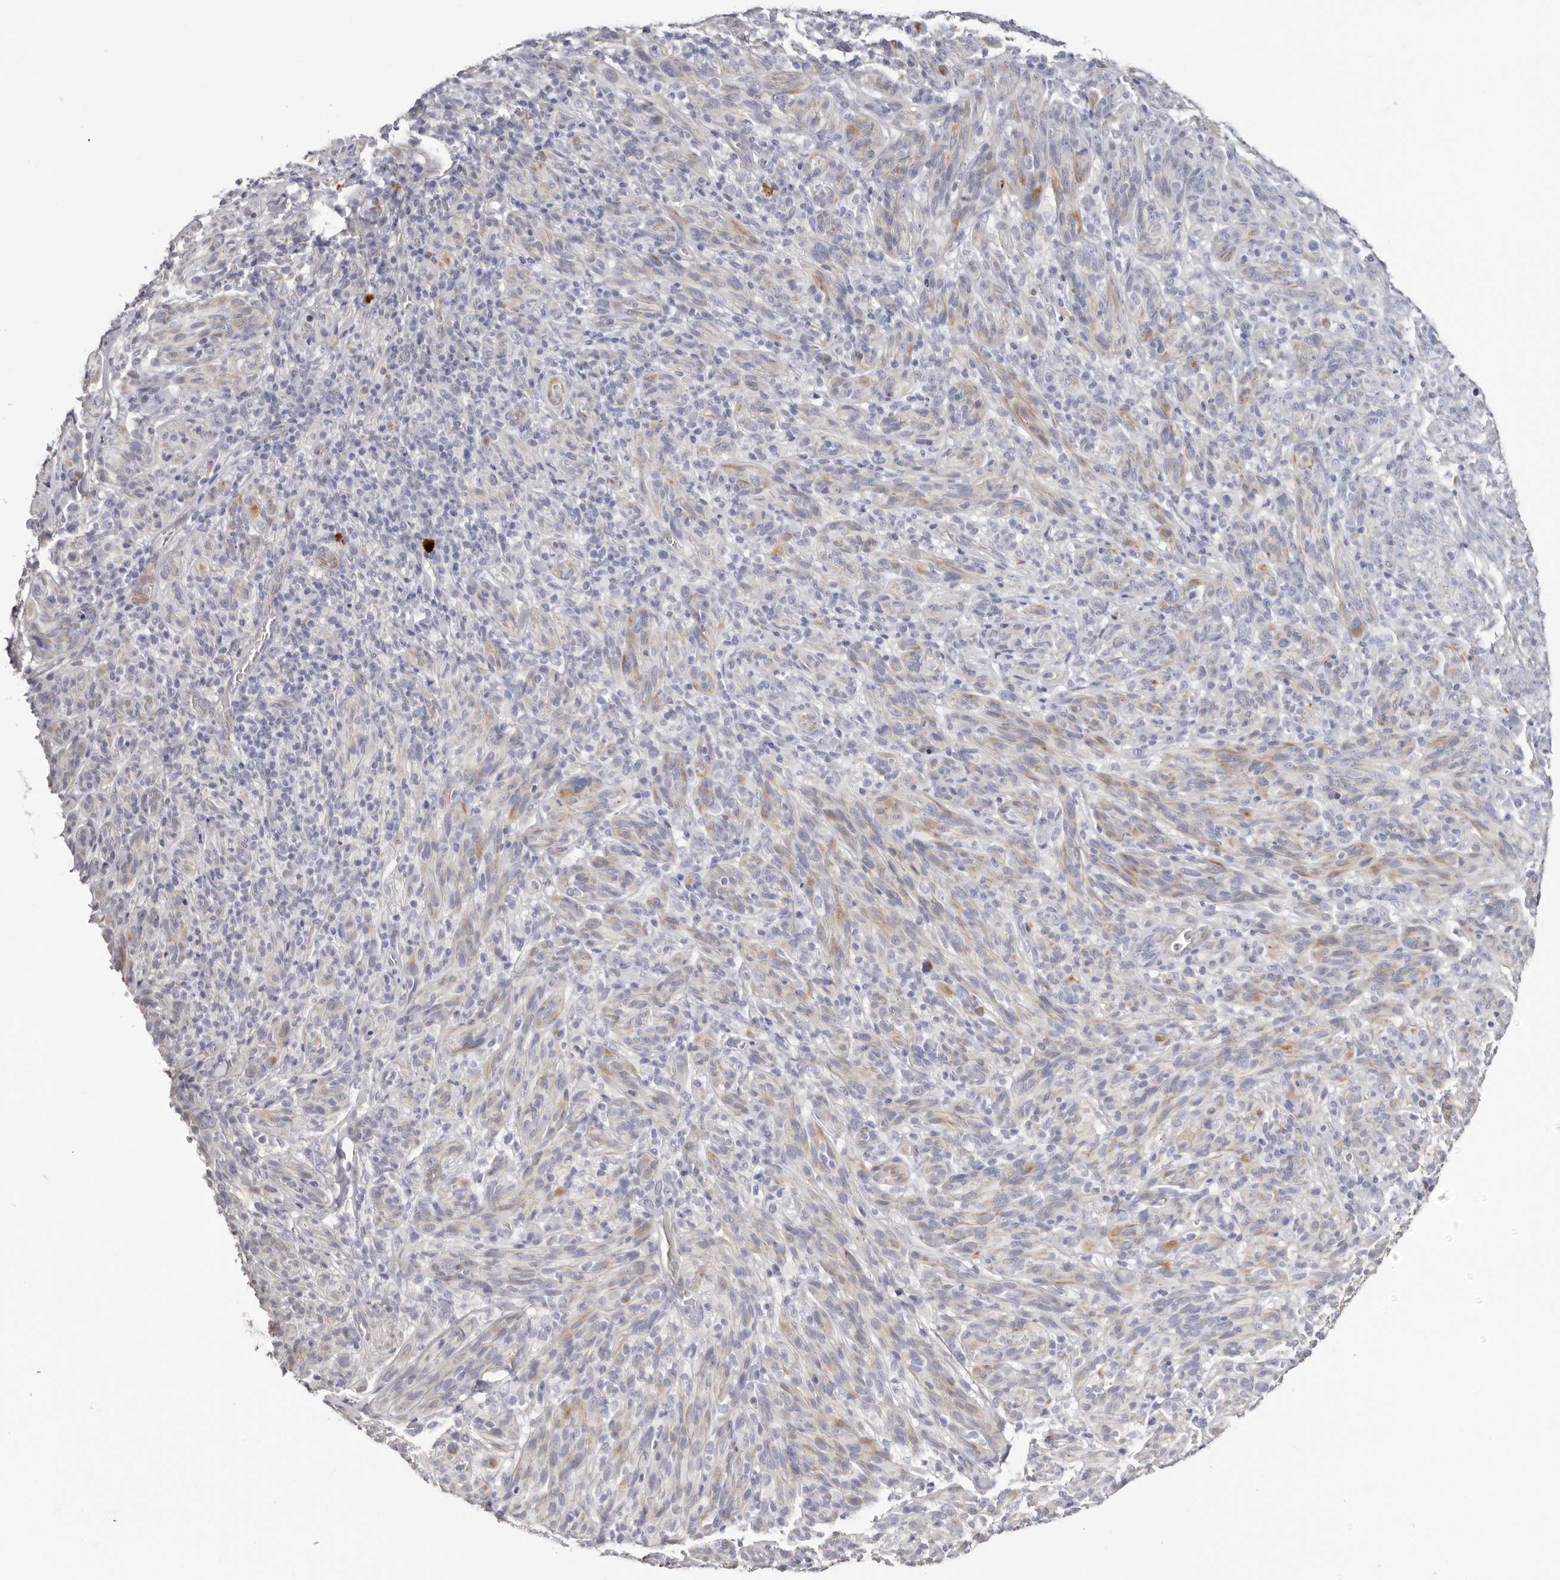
{"staining": {"intensity": "weak", "quantity": "<25%", "location": "cytoplasmic/membranous"}, "tissue": "melanoma", "cell_type": "Tumor cells", "image_type": "cancer", "snomed": [{"axis": "morphology", "description": "Malignant melanoma, NOS"}, {"axis": "topography", "description": "Skin of head"}], "caption": "Malignant melanoma was stained to show a protein in brown. There is no significant positivity in tumor cells.", "gene": "PKDCC", "patient": {"sex": "male", "age": 96}}